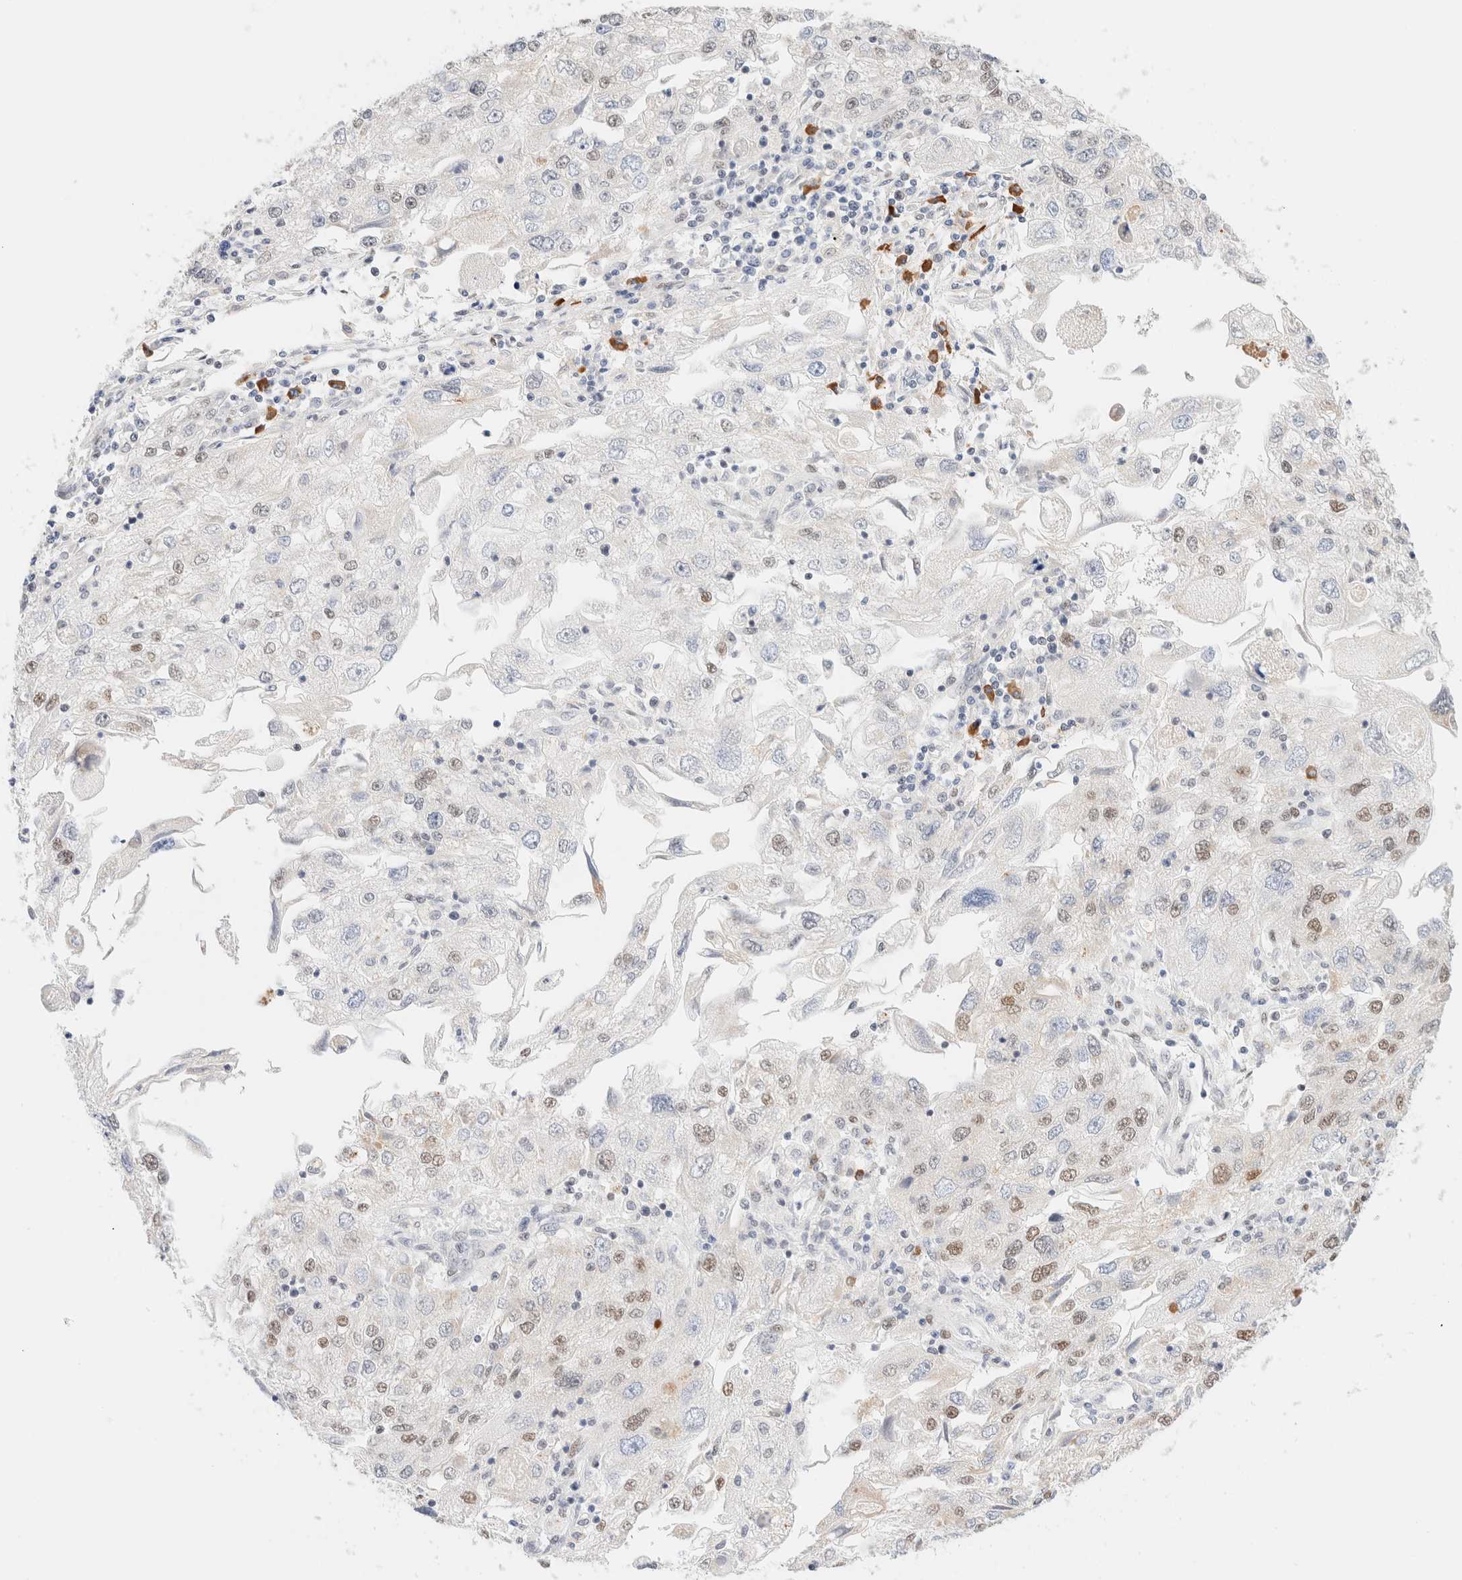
{"staining": {"intensity": "weak", "quantity": "25%-75%", "location": "nuclear"}, "tissue": "endometrial cancer", "cell_type": "Tumor cells", "image_type": "cancer", "snomed": [{"axis": "morphology", "description": "Adenocarcinoma, NOS"}, {"axis": "topography", "description": "Endometrium"}], "caption": "Immunohistochemistry (IHC) (DAB) staining of human endometrial cancer (adenocarcinoma) reveals weak nuclear protein expression in about 25%-75% of tumor cells.", "gene": "CIC", "patient": {"sex": "female", "age": 49}}